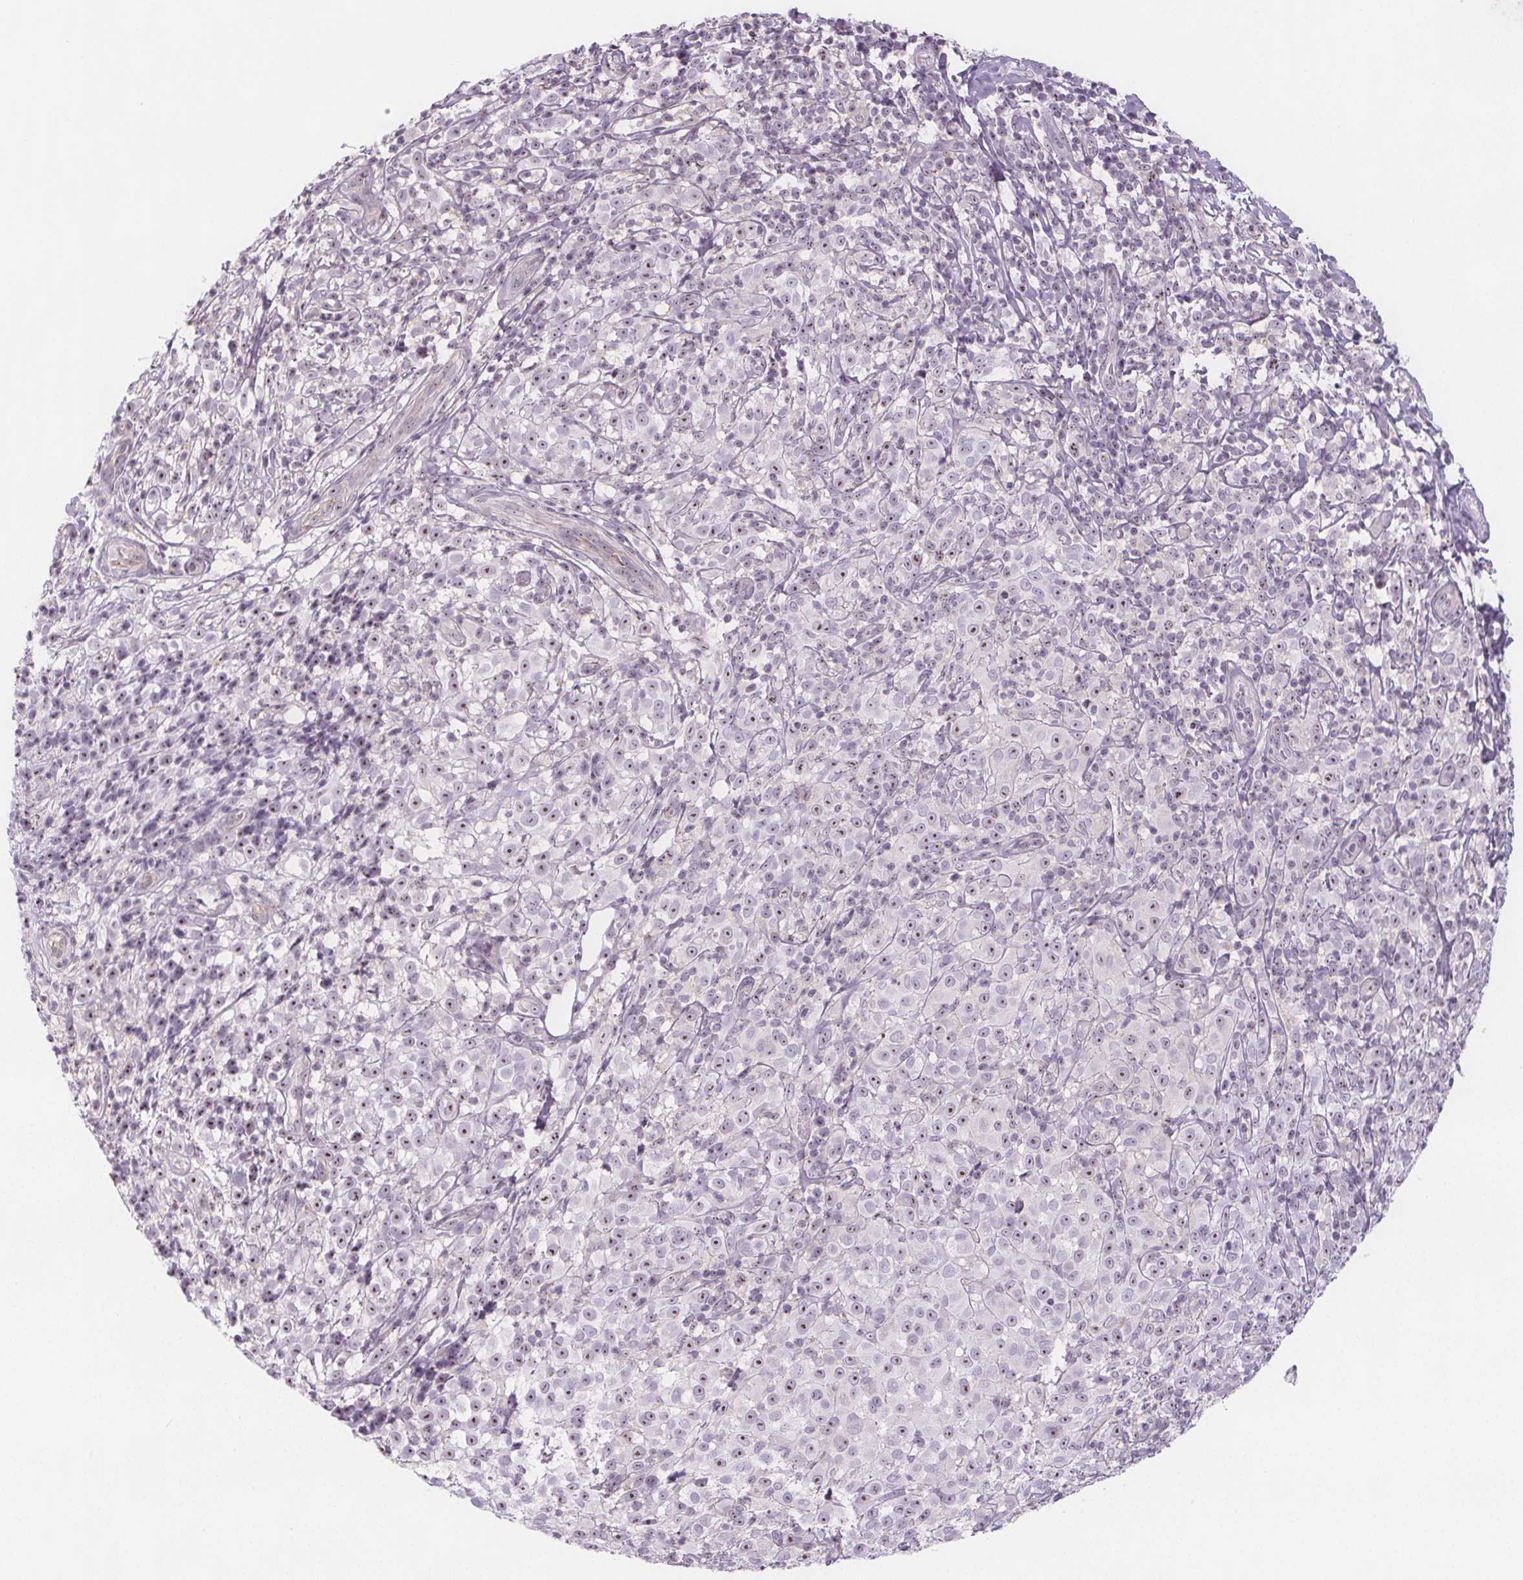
{"staining": {"intensity": "moderate", "quantity": "25%-75%", "location": "nuclear"}, "tissue": "melanoma", "cell_type": "Tumor cells", "image_type": "cancer", "snomed": [{"axis": "morphology", "description": "Malignant melanoma, NOS"}, {"axis": "topography", "description": "Skin"}], "caption": "Immunohistochemistry image of neoplastic tissue: human malignant melanoma stained using IHC shows medium levels of moderate protein expression localized specifically in the nuclear of tumor cells, appearing as a nuclear brown color.", "gene": "NOLC1", "patient": {"sex": "male", "age": 85}}